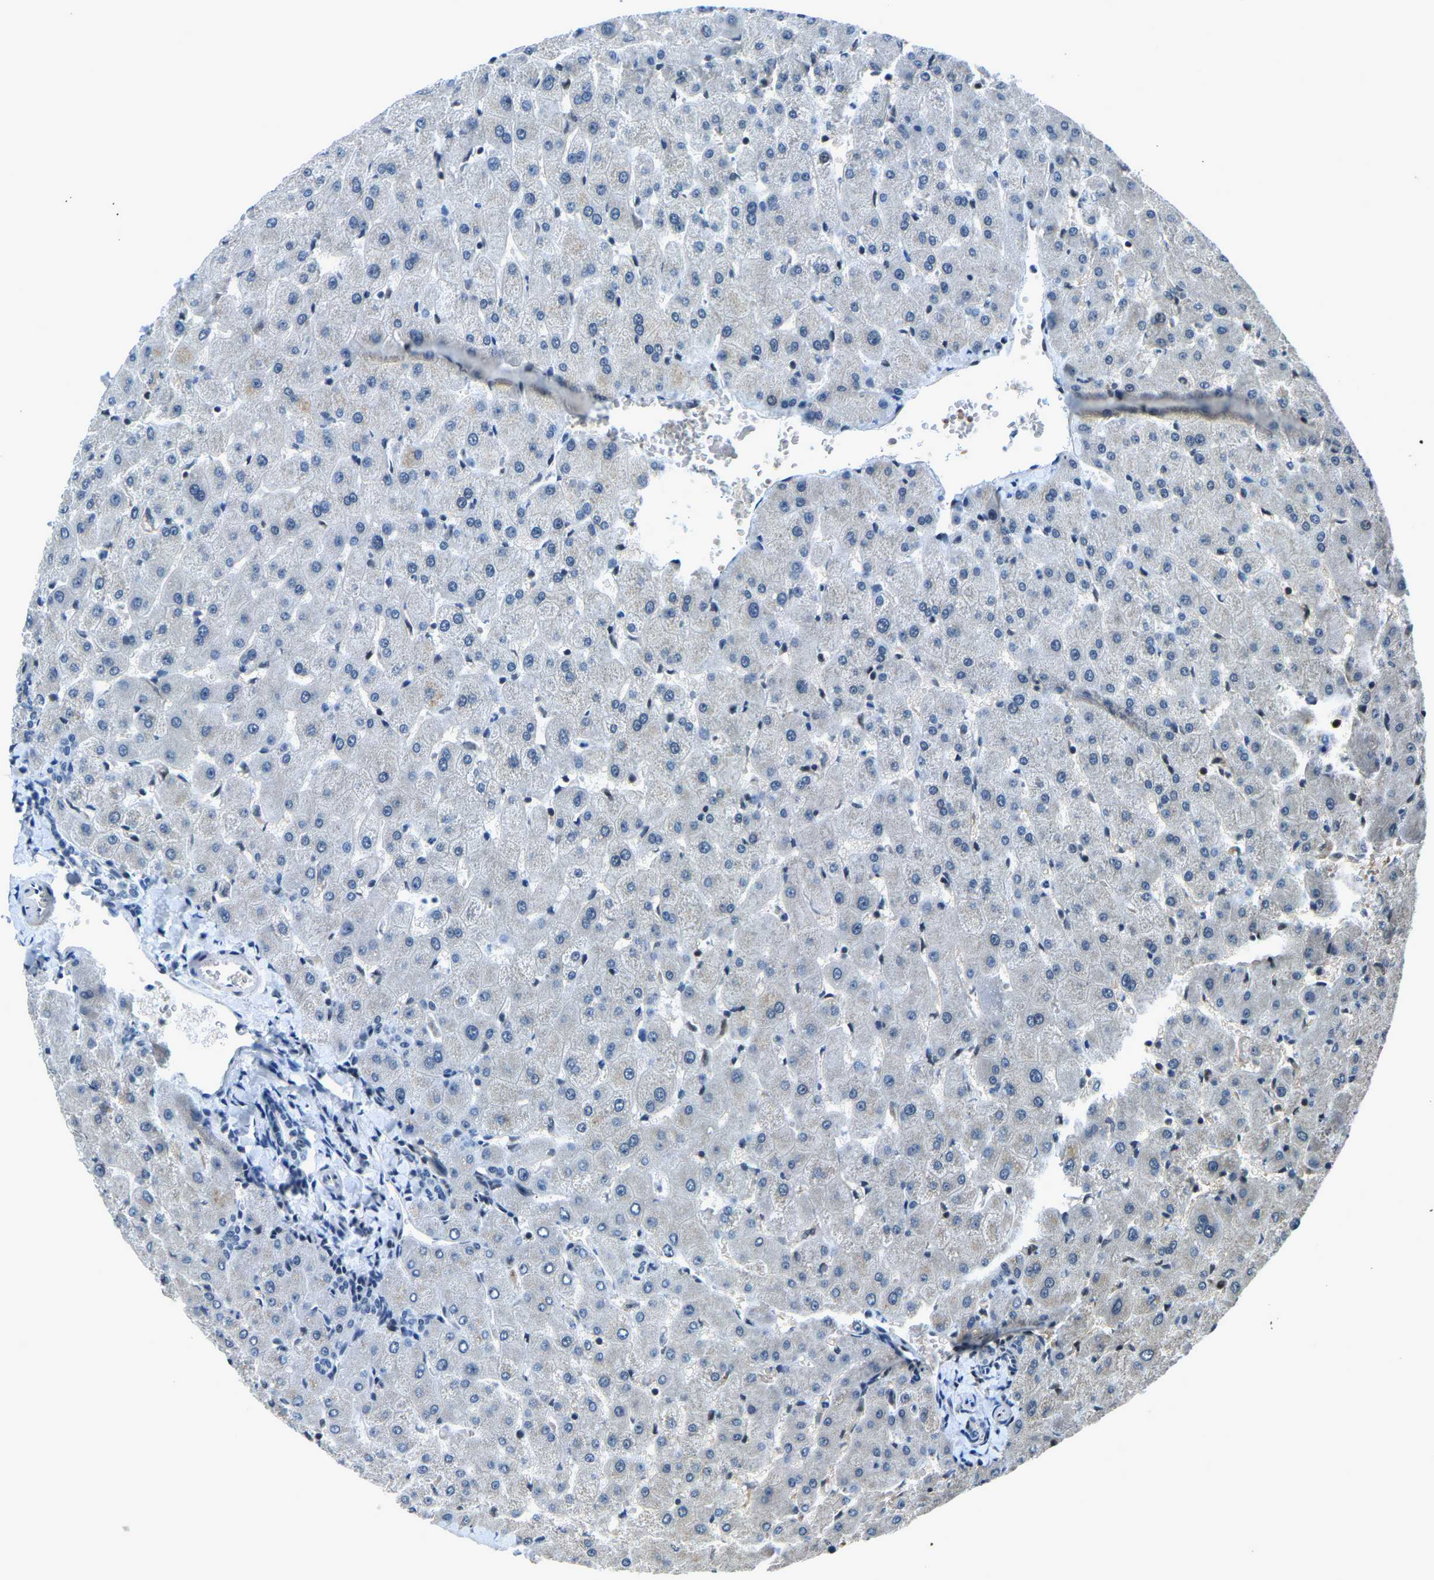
{"staining": {"intensity": "negative", "quantity": "none", "location": "none"}, "tissue": "liver", "cell_type": "Cholangiocytes", "image_type": "normal", "snomed": [{"axis": "morphology", "description": "Normal tissue, NOS"}, {"axis": "topography", "description": "Liver"}], "caption": "Immunohistochemistry (IHC) of benign human liver shows no positivity in cholangiocytes.", "gene": "PRCC", "patient": {"sex": "female", "age": 63}}